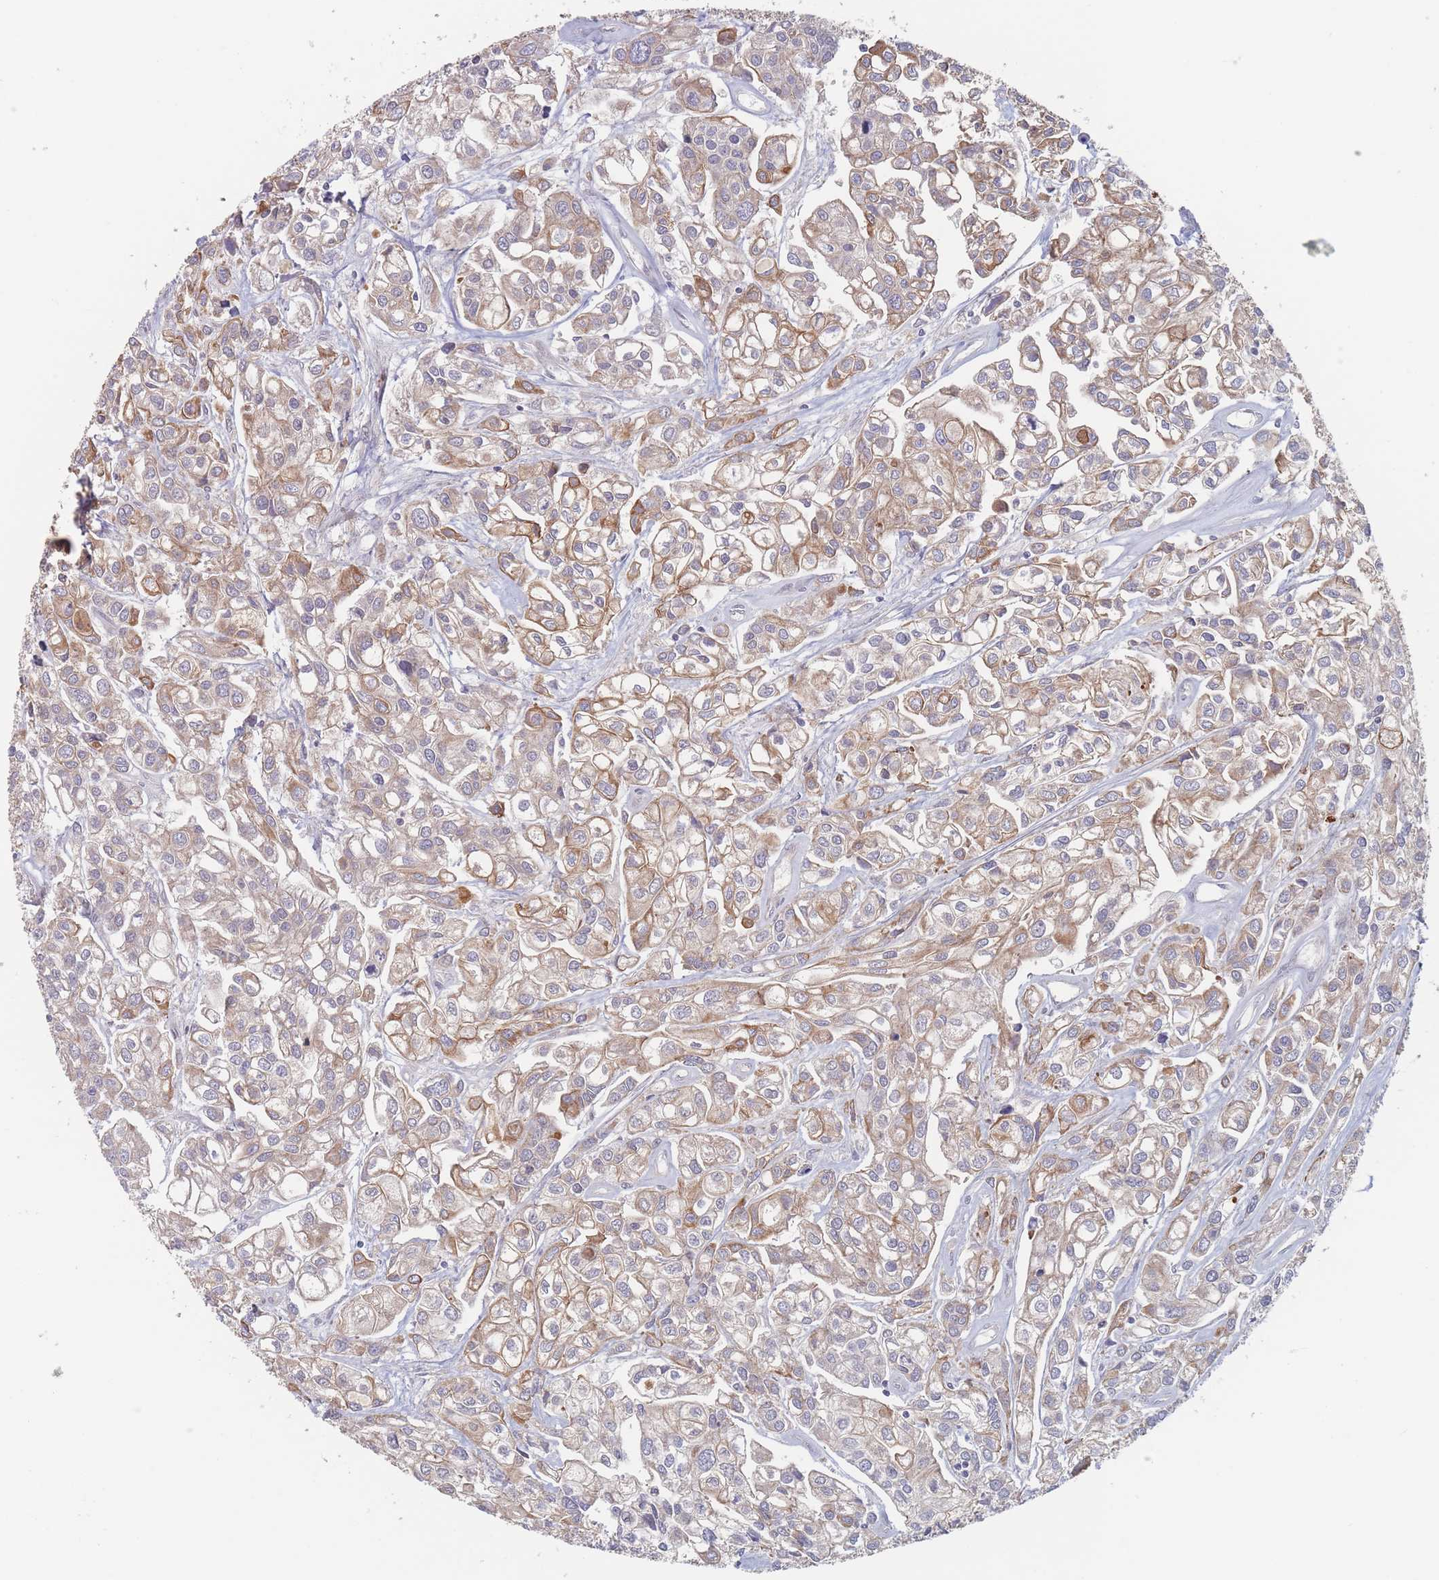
{"staining": {"intensity": "moderate", "quantity": "25%-75%", "location": "cytoplasmic/membranous"}, "tissue": "urothelial cancer", "cell_type": "Tumor cells", "image_type": "cancer", "snomed": [{"axis": "morphology", "description": "Urothelial carcinoma, High grade"}, {"axis": "topography", "description": "Urinary bladder"}], "caption": "An immunohistochemistry (IHC) micrograph of neoplastic tissue is shown. Protein staining in brown labels moderate cytoplasmic/membranous positivity in high-grade urothelial carcinoma within tumor cells. (DAB = brown stain, brightfield microscopy at high magnification).", "gene": "EFCC1", "patient": {"sex": "male", "age": 67}}